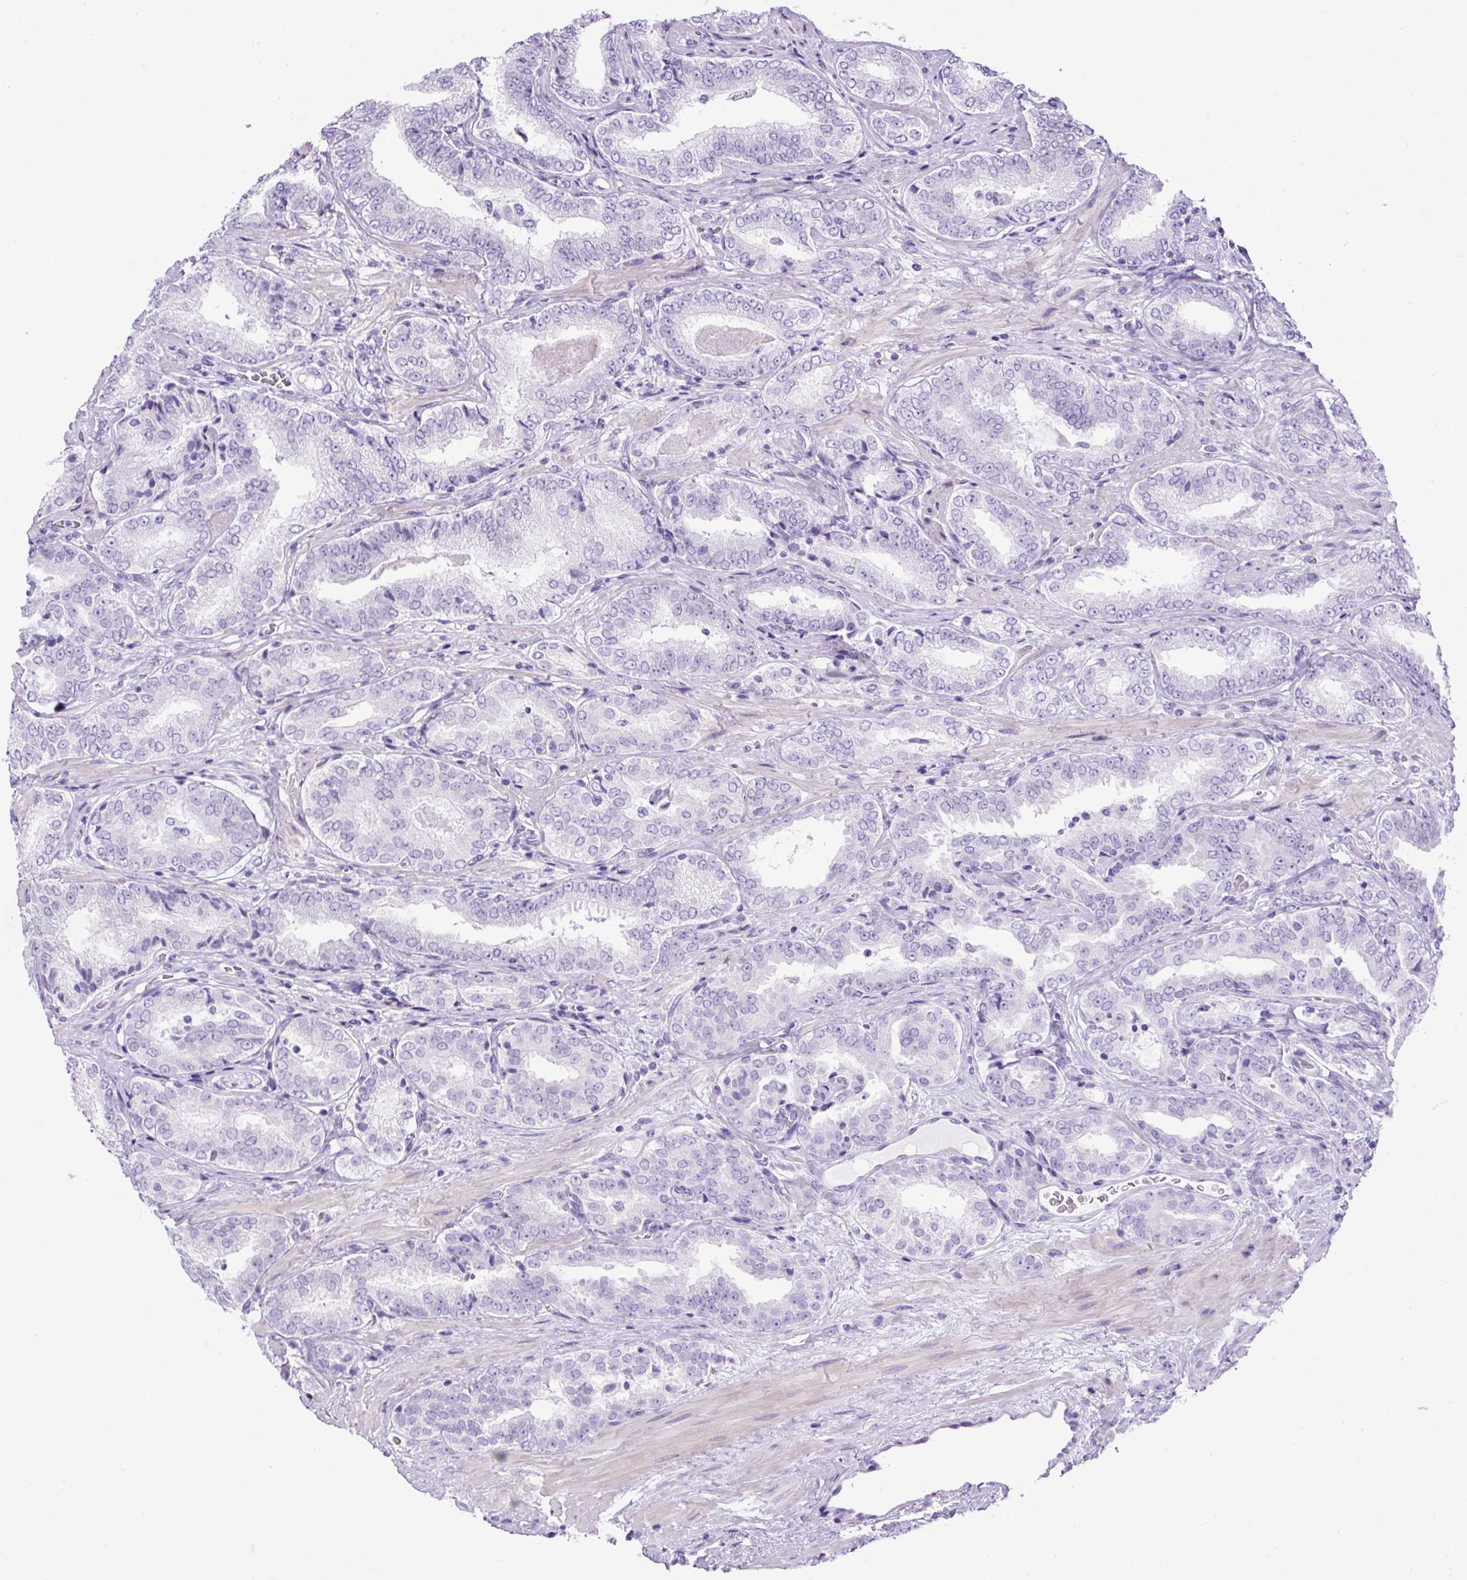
{"staining": {"intensity": "negative", "quantity": "none", "location": "none"}, "tissue": "prostate cancer", "cell_type": "Tumor cells", "image_type": "cancer", "snomed": [{"axis": "morphology", "description": "Adenocarcinoma, High grade"}, {"axis": "topography", "description": "Prostate"}], "caption": "Immunohistochemistry photomicrograph of neoplastic tissue: human prostate cancer stained with DAB (3,3'-diaminobenzidine) reveals no significant protein expression in tumor cells.", "gene": "UPP1", "patient": {"sex": "male", "age": 72}}